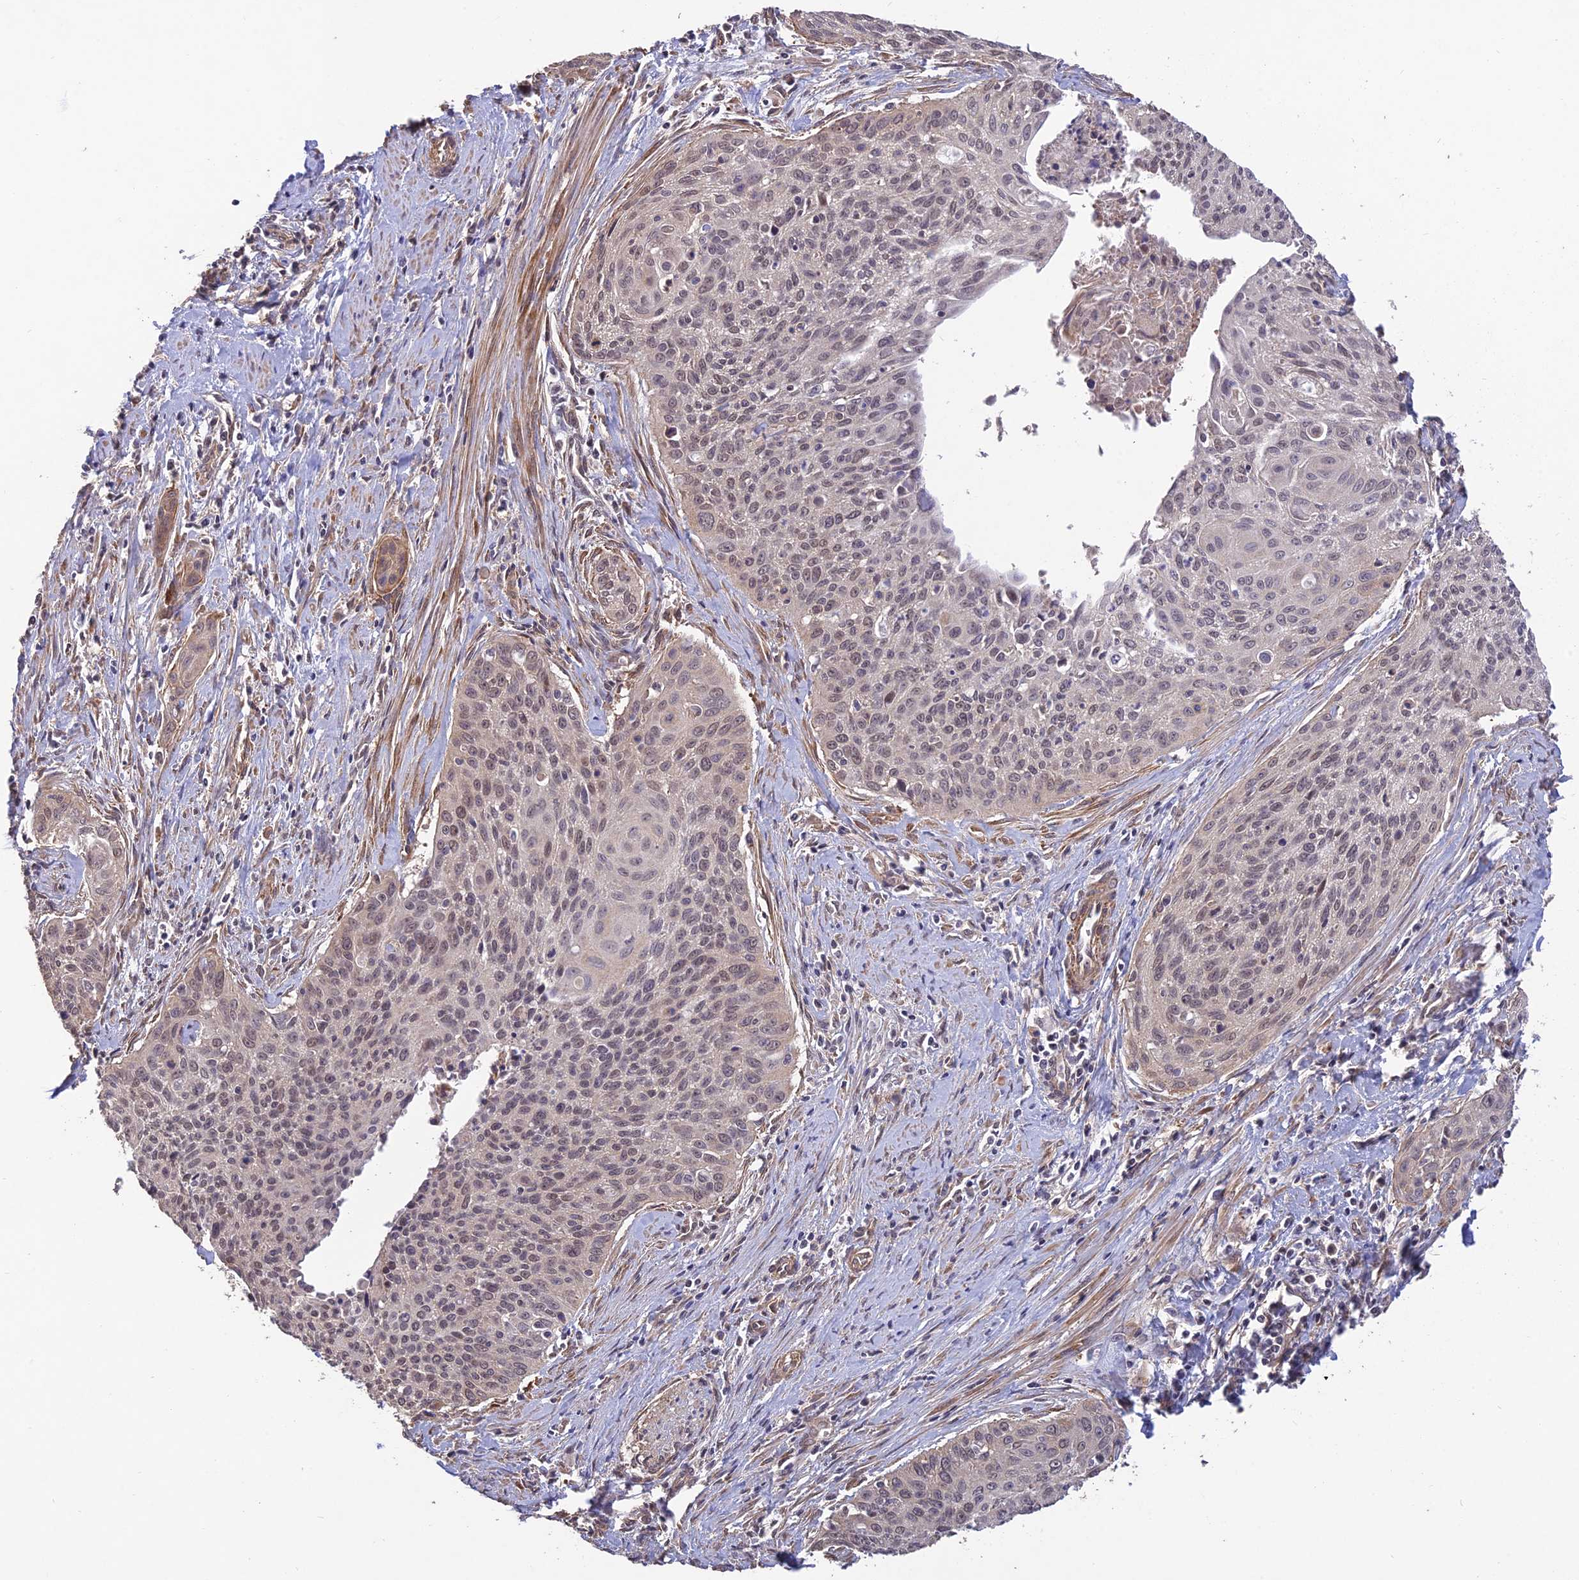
{"staining": {"intensity": "weak", "quantity": "25%-75%", "location": "nuclear"}, "tissue": "cervical cancer", "cell_type": "Tumor cells", "image_type": "cancer", "snomed": [{"axis": "morphology", "description": "Squamous cell carcinoma, NOS"}, {"axis": "topography", "description": "Cervix"}], "caption": "This is an image of IHC staining of squamous cell carcinoma (cervical), which shows weak staining in the nuclear of tumor cells.", "gene": "PAGR1", "patient": {"sex": "female", "age": 55}}